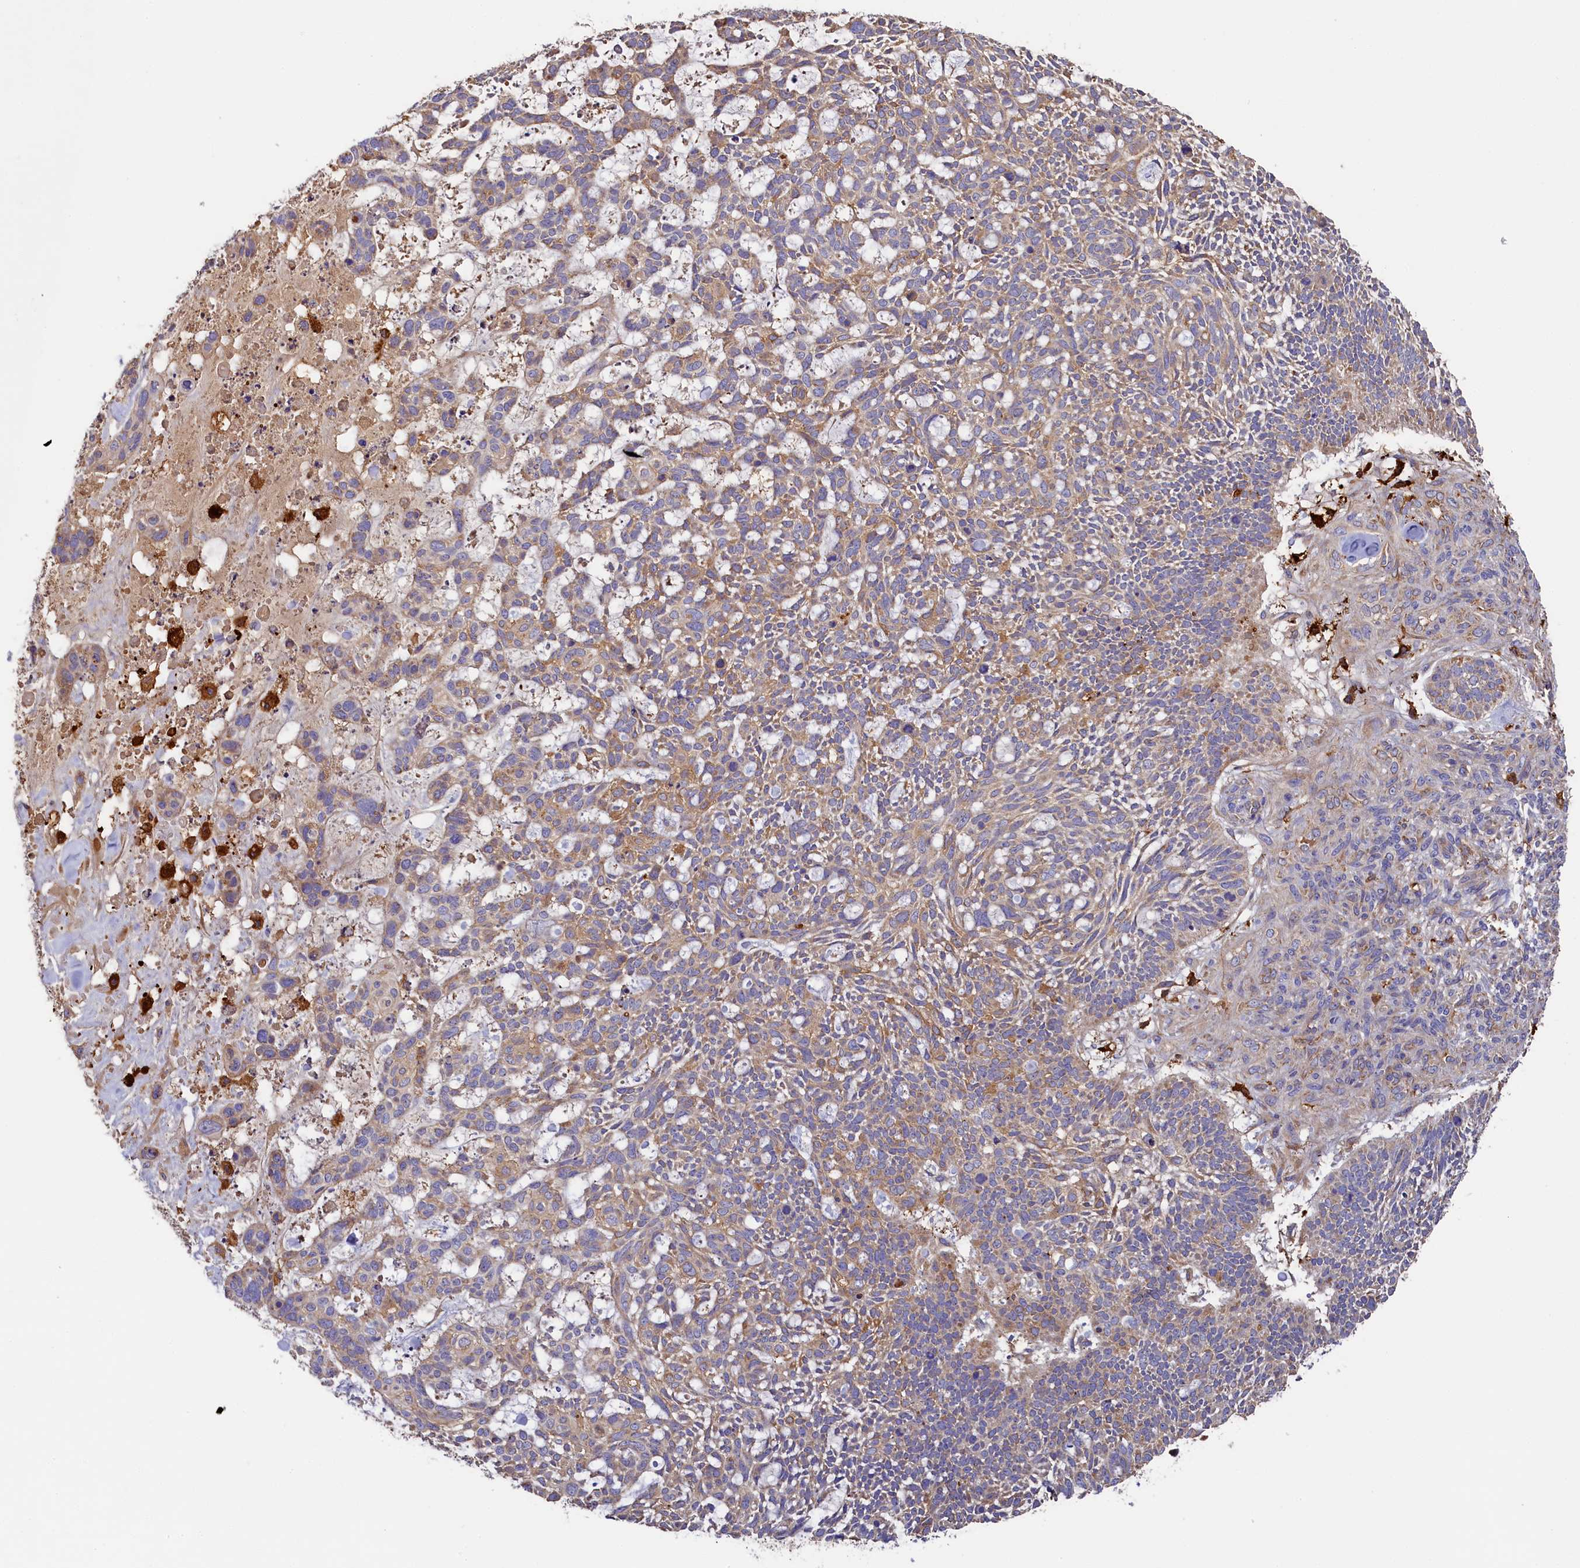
{"staining": {"intensity": "weak", "quantity": "25%-75%", "location": "cytoplasmic/membranous"}, "tissue": "skin cancer", "cell_type": "Tumor cells", "image_type": "cancer", "snomed": [{"axis": "morphology", "description": "Basal cell carcinoma"}, {"axis": "topography", "description": "Skin"}], "caption": "DAB immunohistochemical staining of human basal cell carcinoma (skin) displays weak cytoplasmic/membranous protein staining in about 25%-75% of tumor cells.", "gene": "SEC31B", "patient": {"sex": "male", "age": 88}}